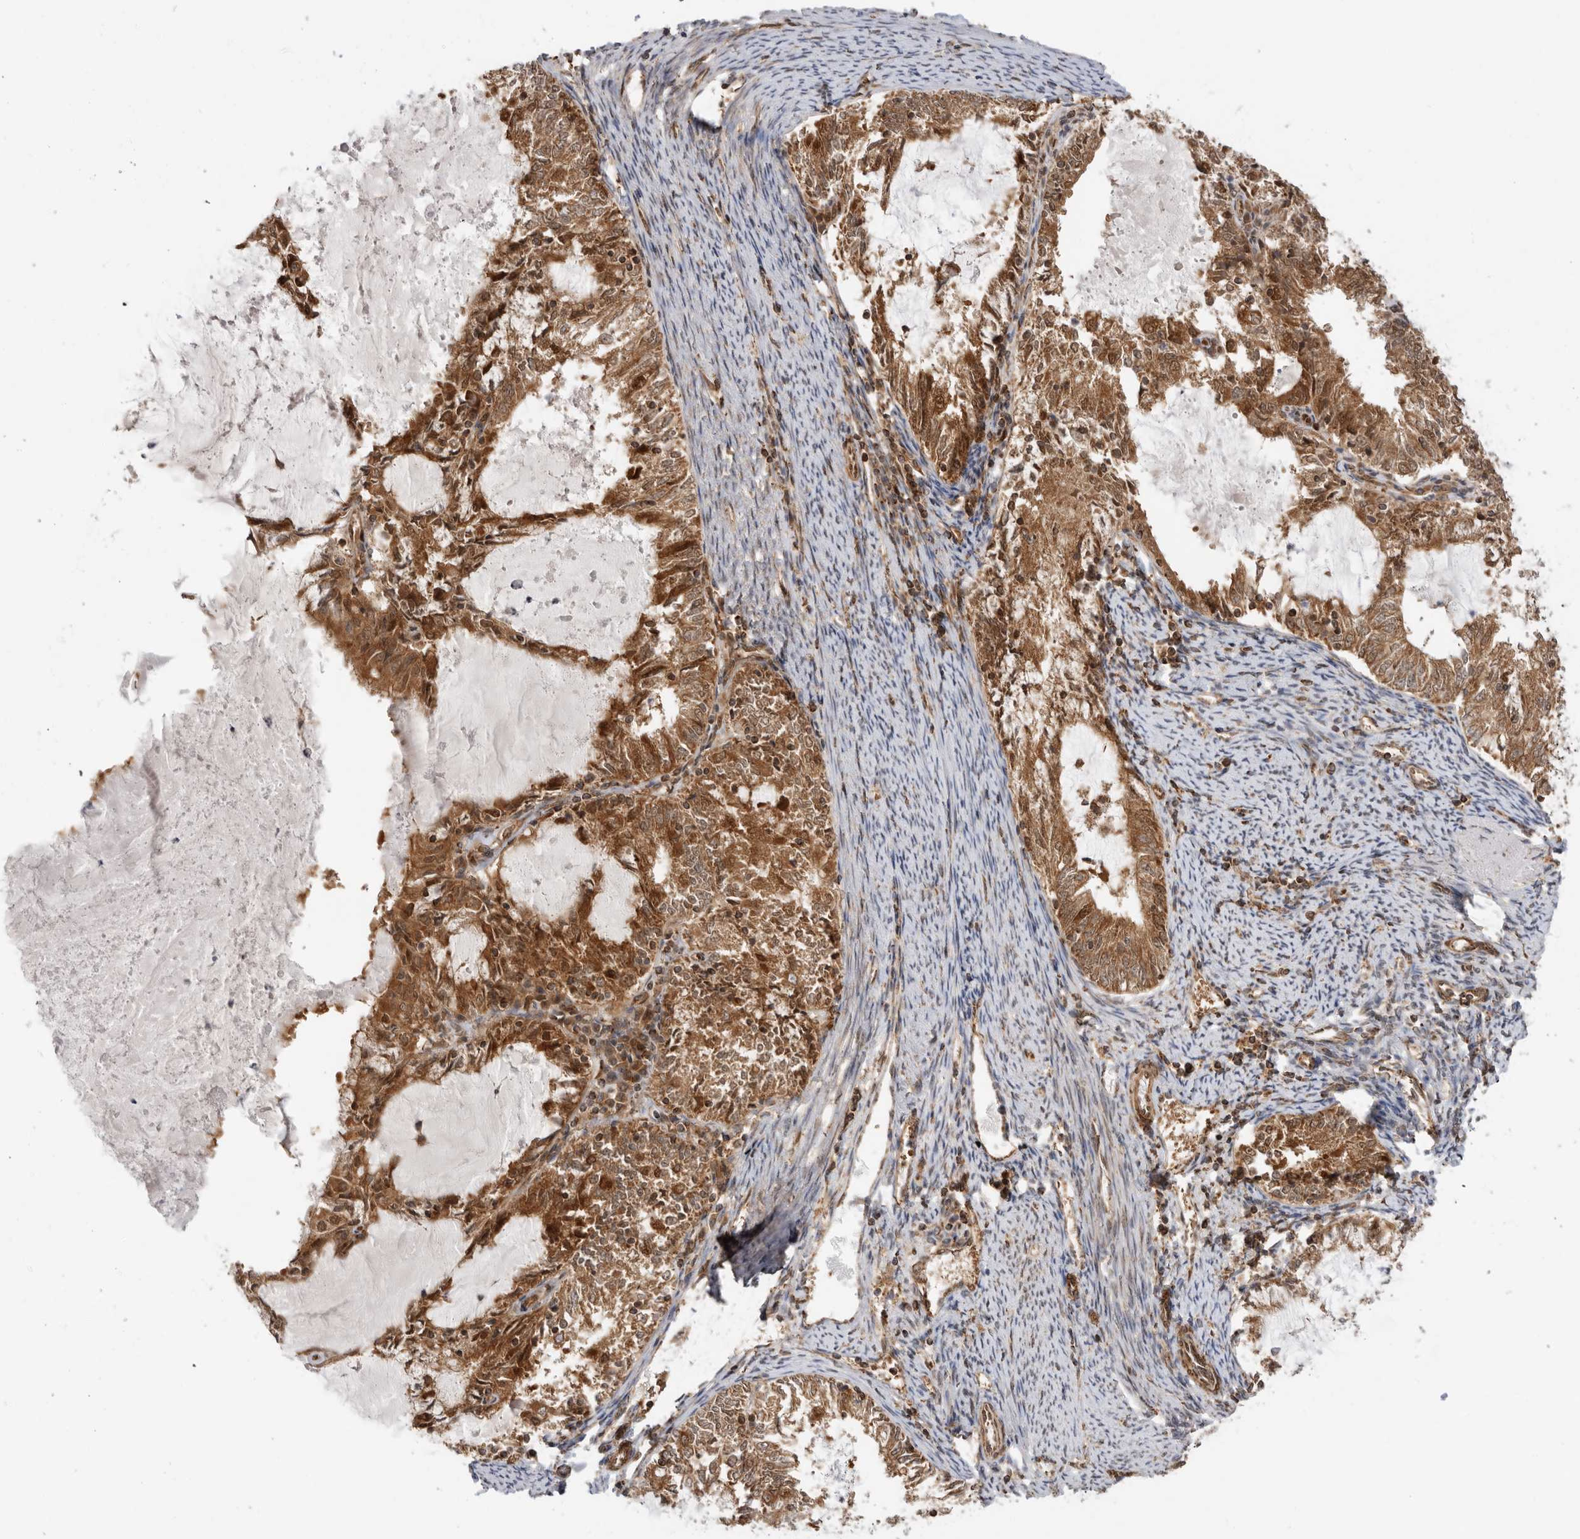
{"staining": {"intensity": "moderate", "quantity": ">75%", "location": "cytoplasmic/membranous,nuclear"}, "tissue": "endometrial cancer", "cell_type": "Tumor cells", "image_type": "cancer", "snomed": [{"axis": "morphology", "description": "Adenocarcinoma, NOS"}, {"axis": "topography", "description": "Endometrium"}], "caption": "A high-resolution photomicrograph shows immunohistochemistry staining of endometrial cancer, which displays moderate cytoplasmic/membranous and nuclear staining in about >75% of tumor cells. The staining was performed using DAB to visualize the protein expression in brown, while the nuclei were stained in blue with hematoxylin (Magnification: 20x).", "gene": "DCAF8", "patient": {"sex": "female", "age": 57}}